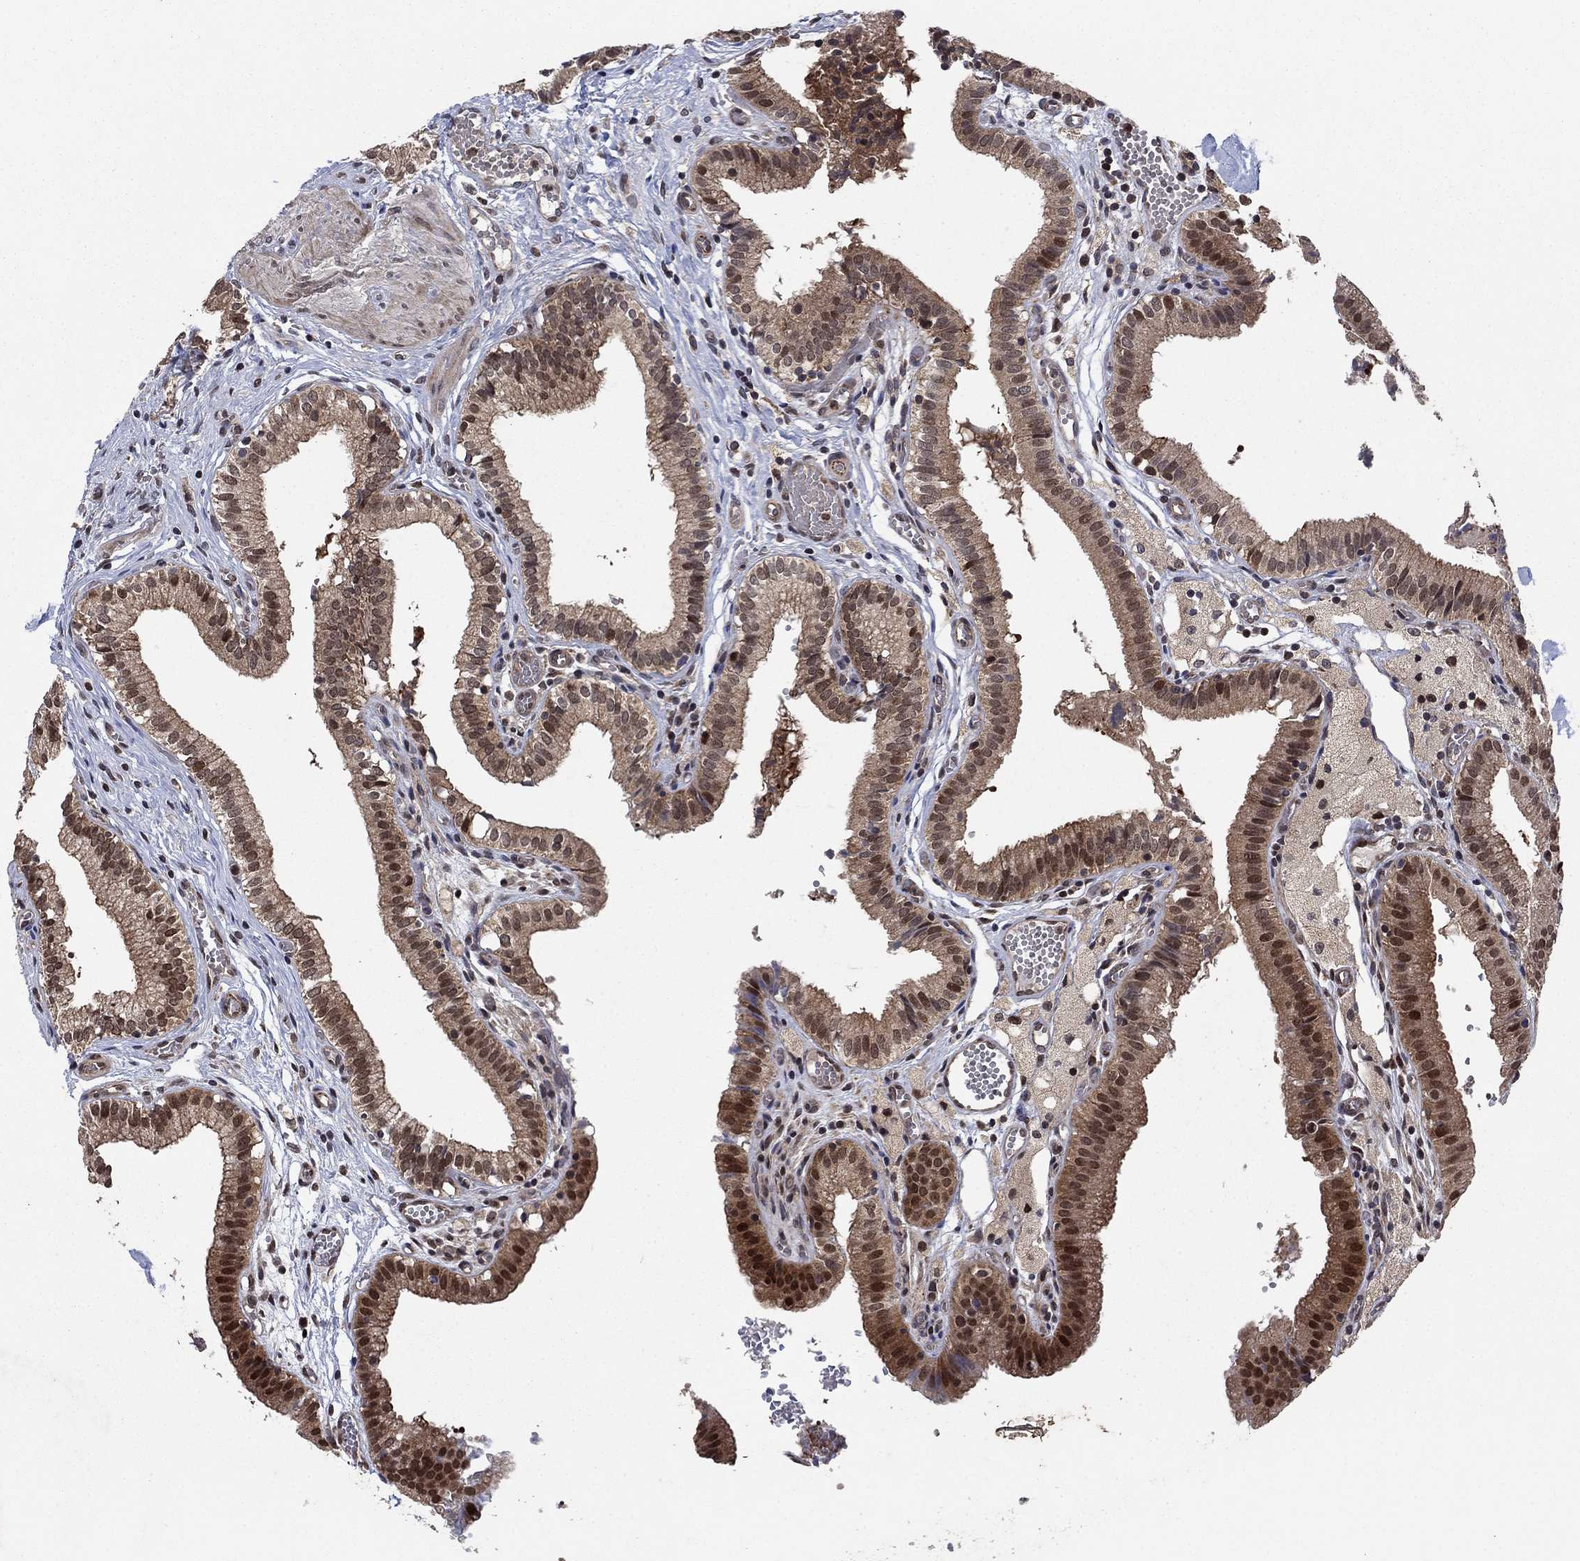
{"staining": {"intensity": "strong", "quantity": "25%-75%", "location": "cytoplasmic/membranous,nuclear"}, "tissue": "gallbladder", "cell_type": "Glandular cells", "image_type": "normal", "snomed": [{"axis": "morphology", "description": "Normal tissue, NOS"}, {"axis": "topography", "description": "Gallbladder"}], "caption": "High-power microscopy captured an immunohistochemistry image of normal gallbladder, revealing strong cytoplasmic/membranous,nuclear staining in approximately 25%-75% of glandular cells. (Stains: DAB in brown, nuclei in blue, Microscopy: brightfield microscopy at high magnification).", "gene": "PRICKLE4", "patient": {"sex": "female", "age": 24}}